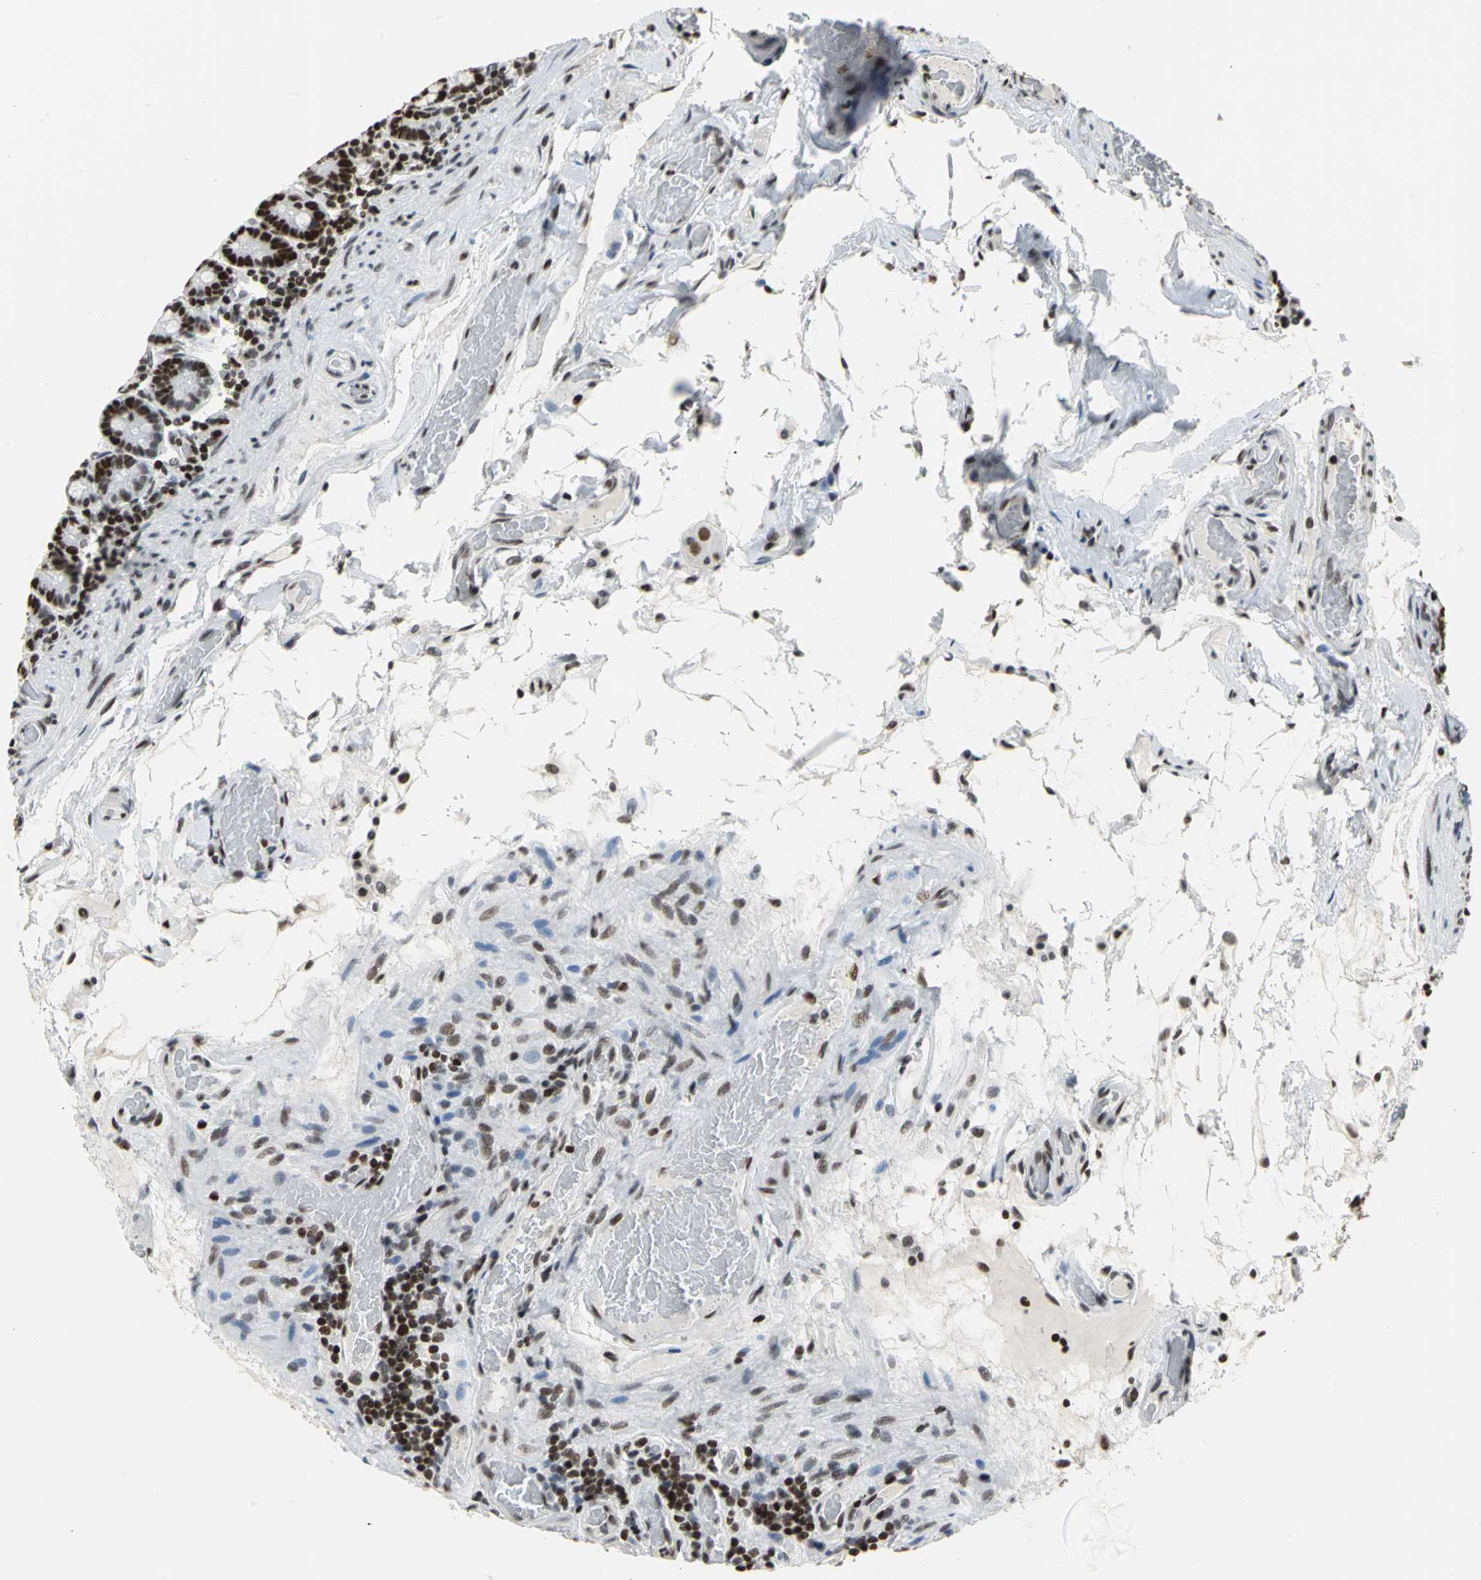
{"staining": {"intensity": "strong", "quantity": ">75%", "location": "nuclear"}, "tissue": "duodenum", "cell_type": "Glandular cells", "image_type": "normal", "snomed": [{"axis": "morphology", "description": "Normal tissue, NOS"}, {"axis": "topography", "description": "Duodenum"}], "caption": "Immunohistochemistry staining of normal duodenum, which reveals high levels of strong nuclear expression in about >75% of glandular cells indicating strong nuclear protein expression. The staining was performed using DAB (3,3'-diaminobenzidine) (brown) for protein detection and nuclei were counterstained in hematoxylin (blue).", "gene": "HNRNPD", "patient": {"sex": "female", "age": 53}}